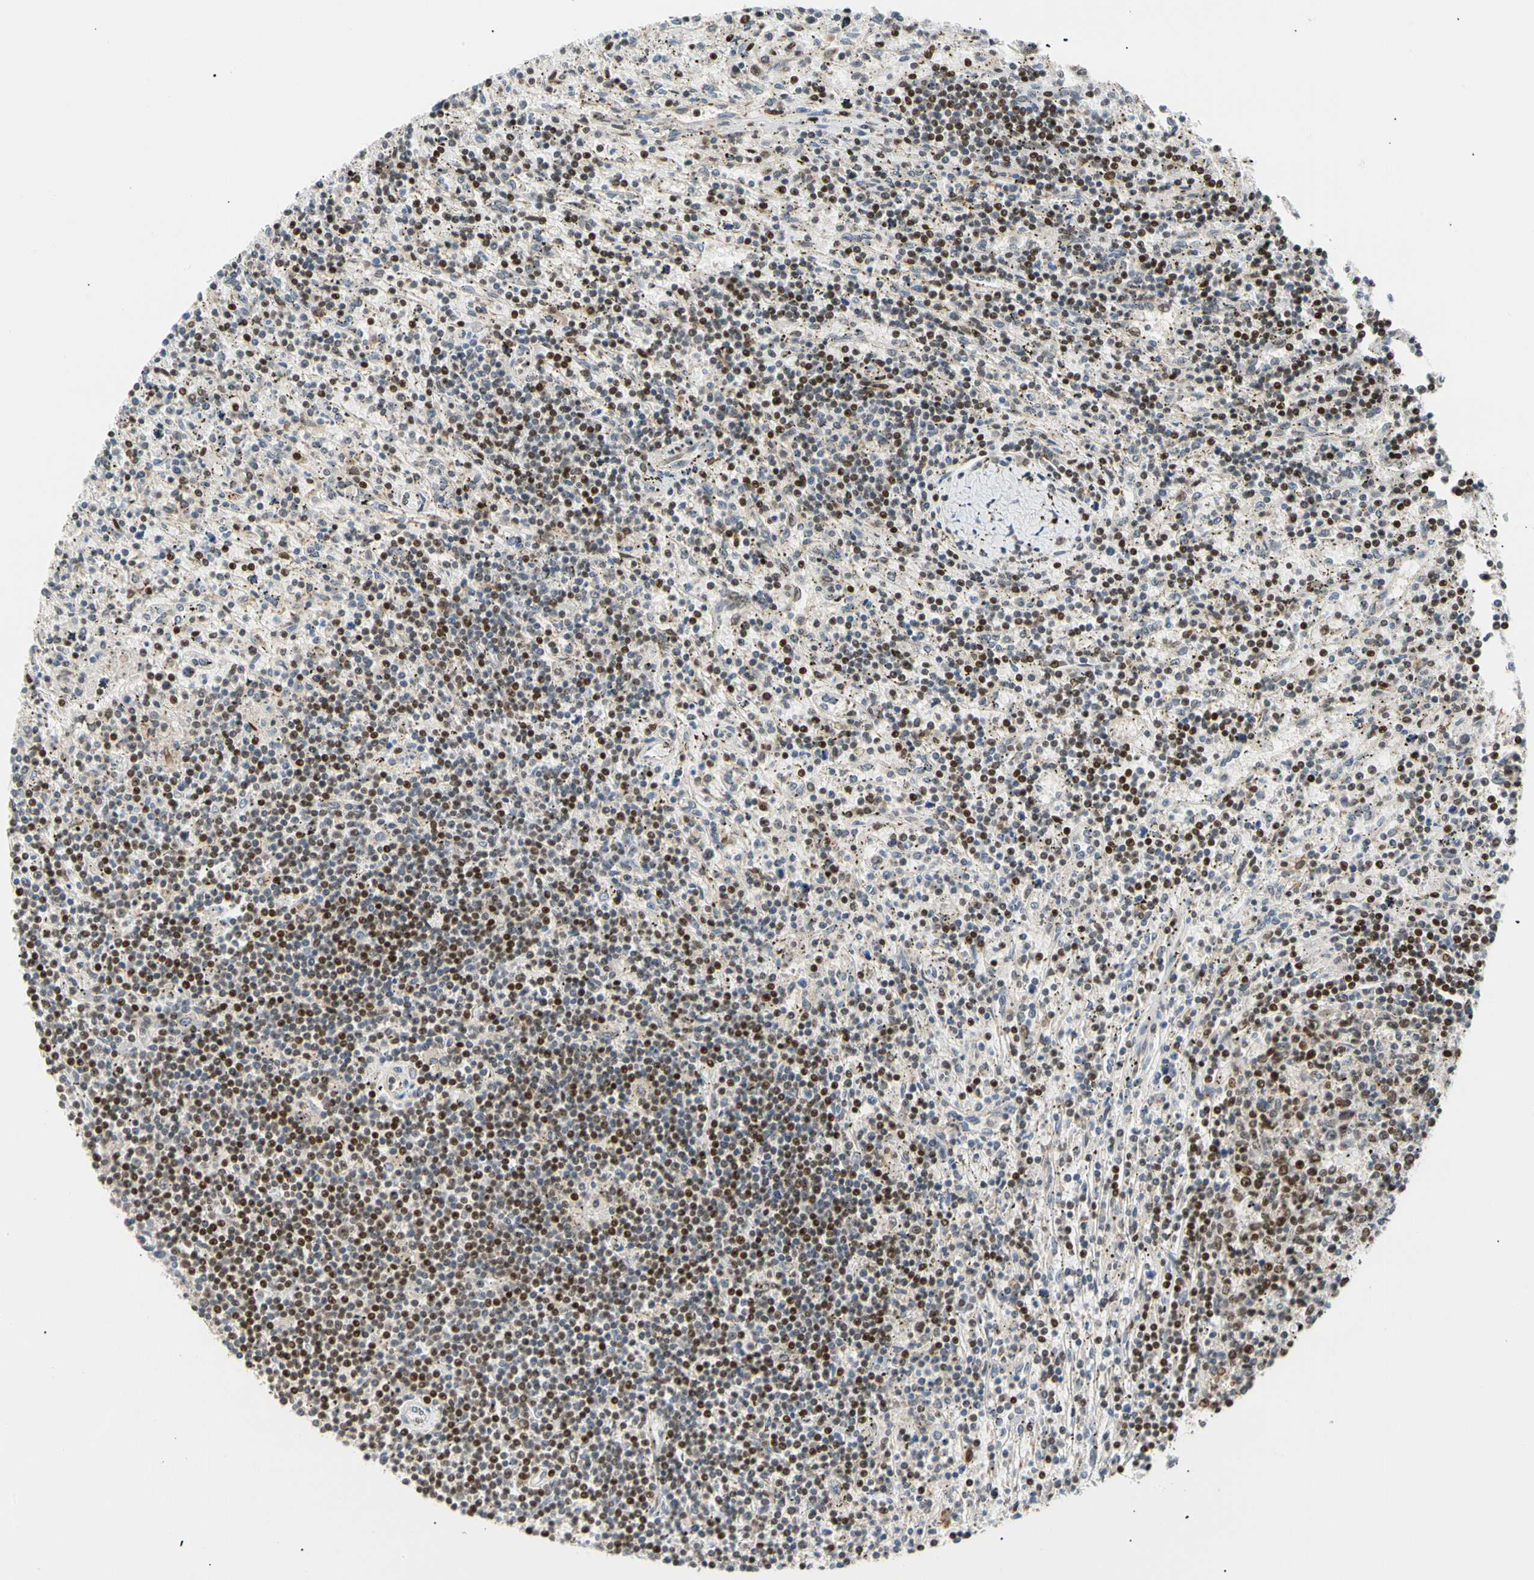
{"staining": {"intensity": "strong", "quantity": "25%-75%", "location": "nuclear"}, "tissue": "lymphoma", "cell_type": "Tumor cells", "image_type": "cancer", "snomed": [{"axis": "morphology", "description": "Malignant lymphoma, non-Hodgkin's type, Low grade"}, {"axis": "topography", "description": "Spleen"}], "caption": "Approximately 25%-75% of tumor cells in malignant lymphoma, non-Hodgkin's type (low-grade) exhibit strong nuclear protein staining as visualized by brown immunohistochemical staining.", "gene": "E2F1", "patient": {"sex": "male", "age": 76}}